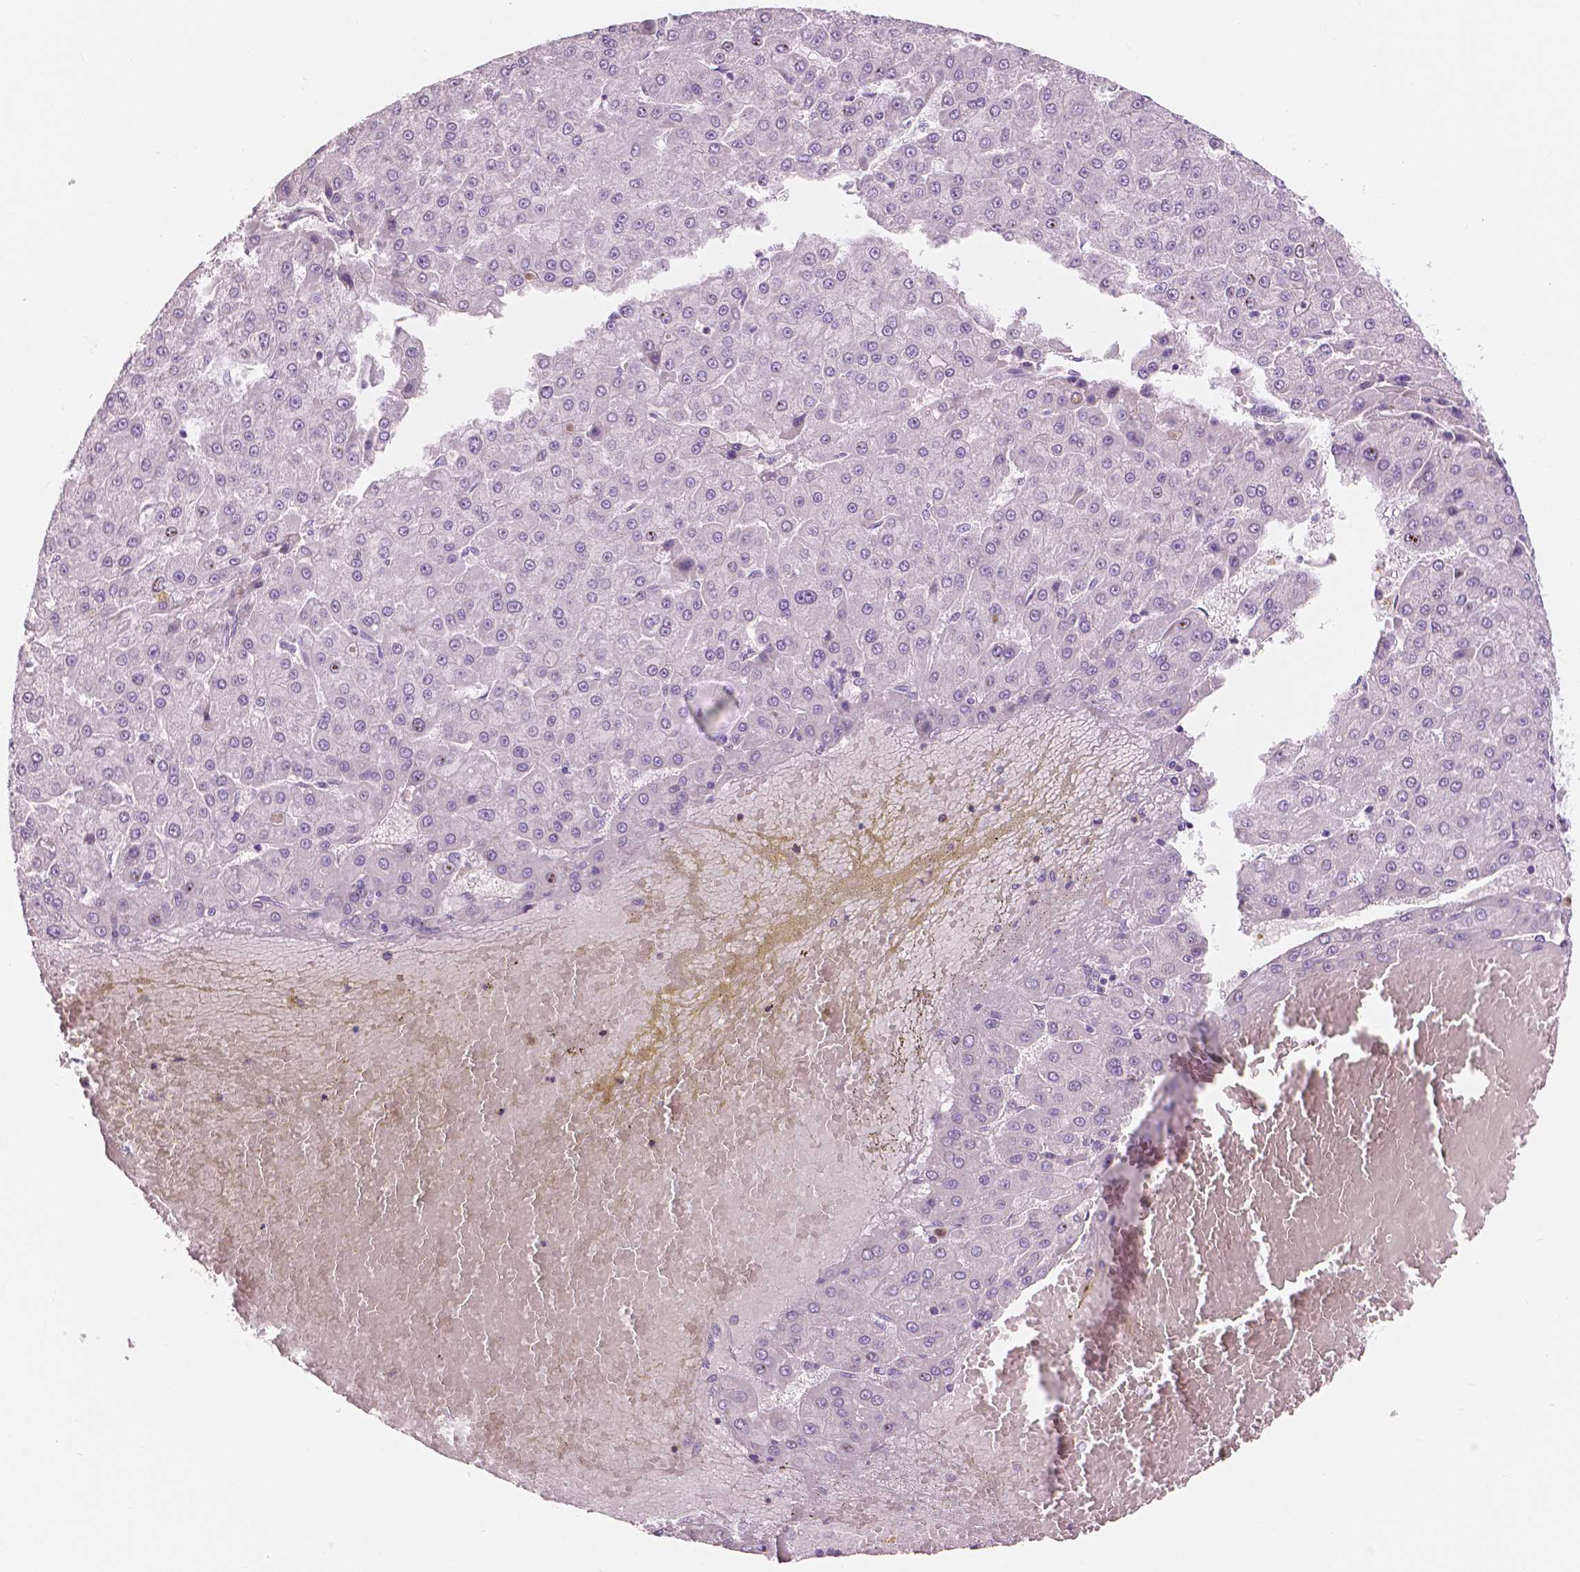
{"staining": {"intensity": "negative", "quantity": "none", "location": "none"}, "tissue": "liver cancer", "cell_type": "Tumor cells", "image_type": "cancer", "snomed": [{"axis": "morphology", "description": "Carcinoma, Hepatocellular, NOS"}, {"axis": "topography", "description": "Liver"}], "caption": "Protein analysis of liver hepatocellular carcinoma exhibits no significant positivity in tumor cells. Nuclei are stained in blue.", "gene": "CXCR2", "patient": {"sex": "male", "age": 78}}